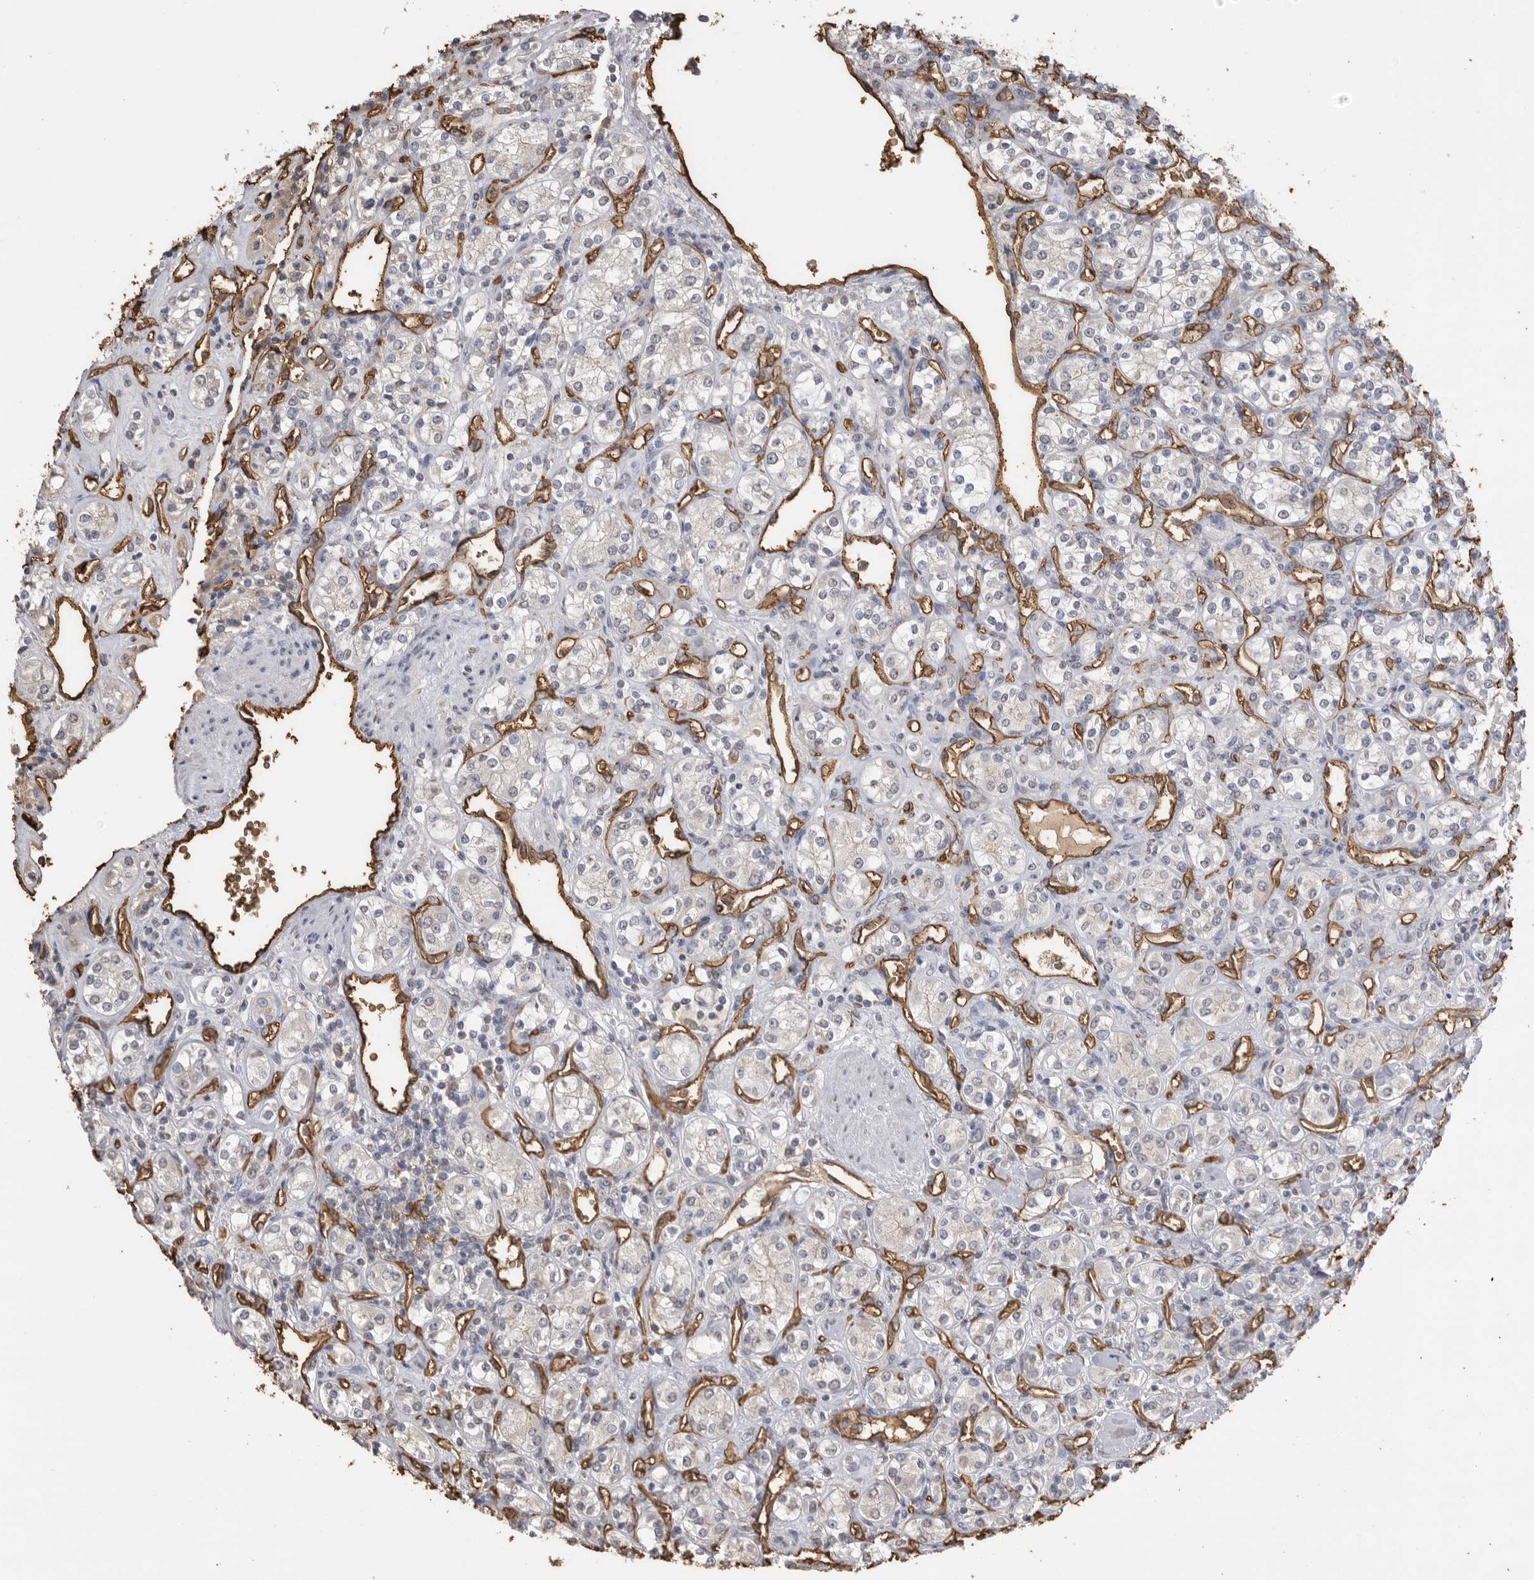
{"staining": {"intensity": "negative", "quantity": "none", "location": "none"}, "tissue": "renal cancer", "cell_type": "Tumor cells", "image_type": "cancer", "snomed": [{"axis": "morphology", "description": "Adenocarcinoma, NOS"}, {"axis": "topography", "description": "Kidney"}], "caption": "This is a photomicrograph of immunohistochemistry staining of renal cancer (adenocarcinoma), which shows no staining in tumor cells. (Immunohistochemistry (ihc), brightfield microscopy, high magnification).", "gene": "IL27", "patient": {"sex": "male", "age": 77}}